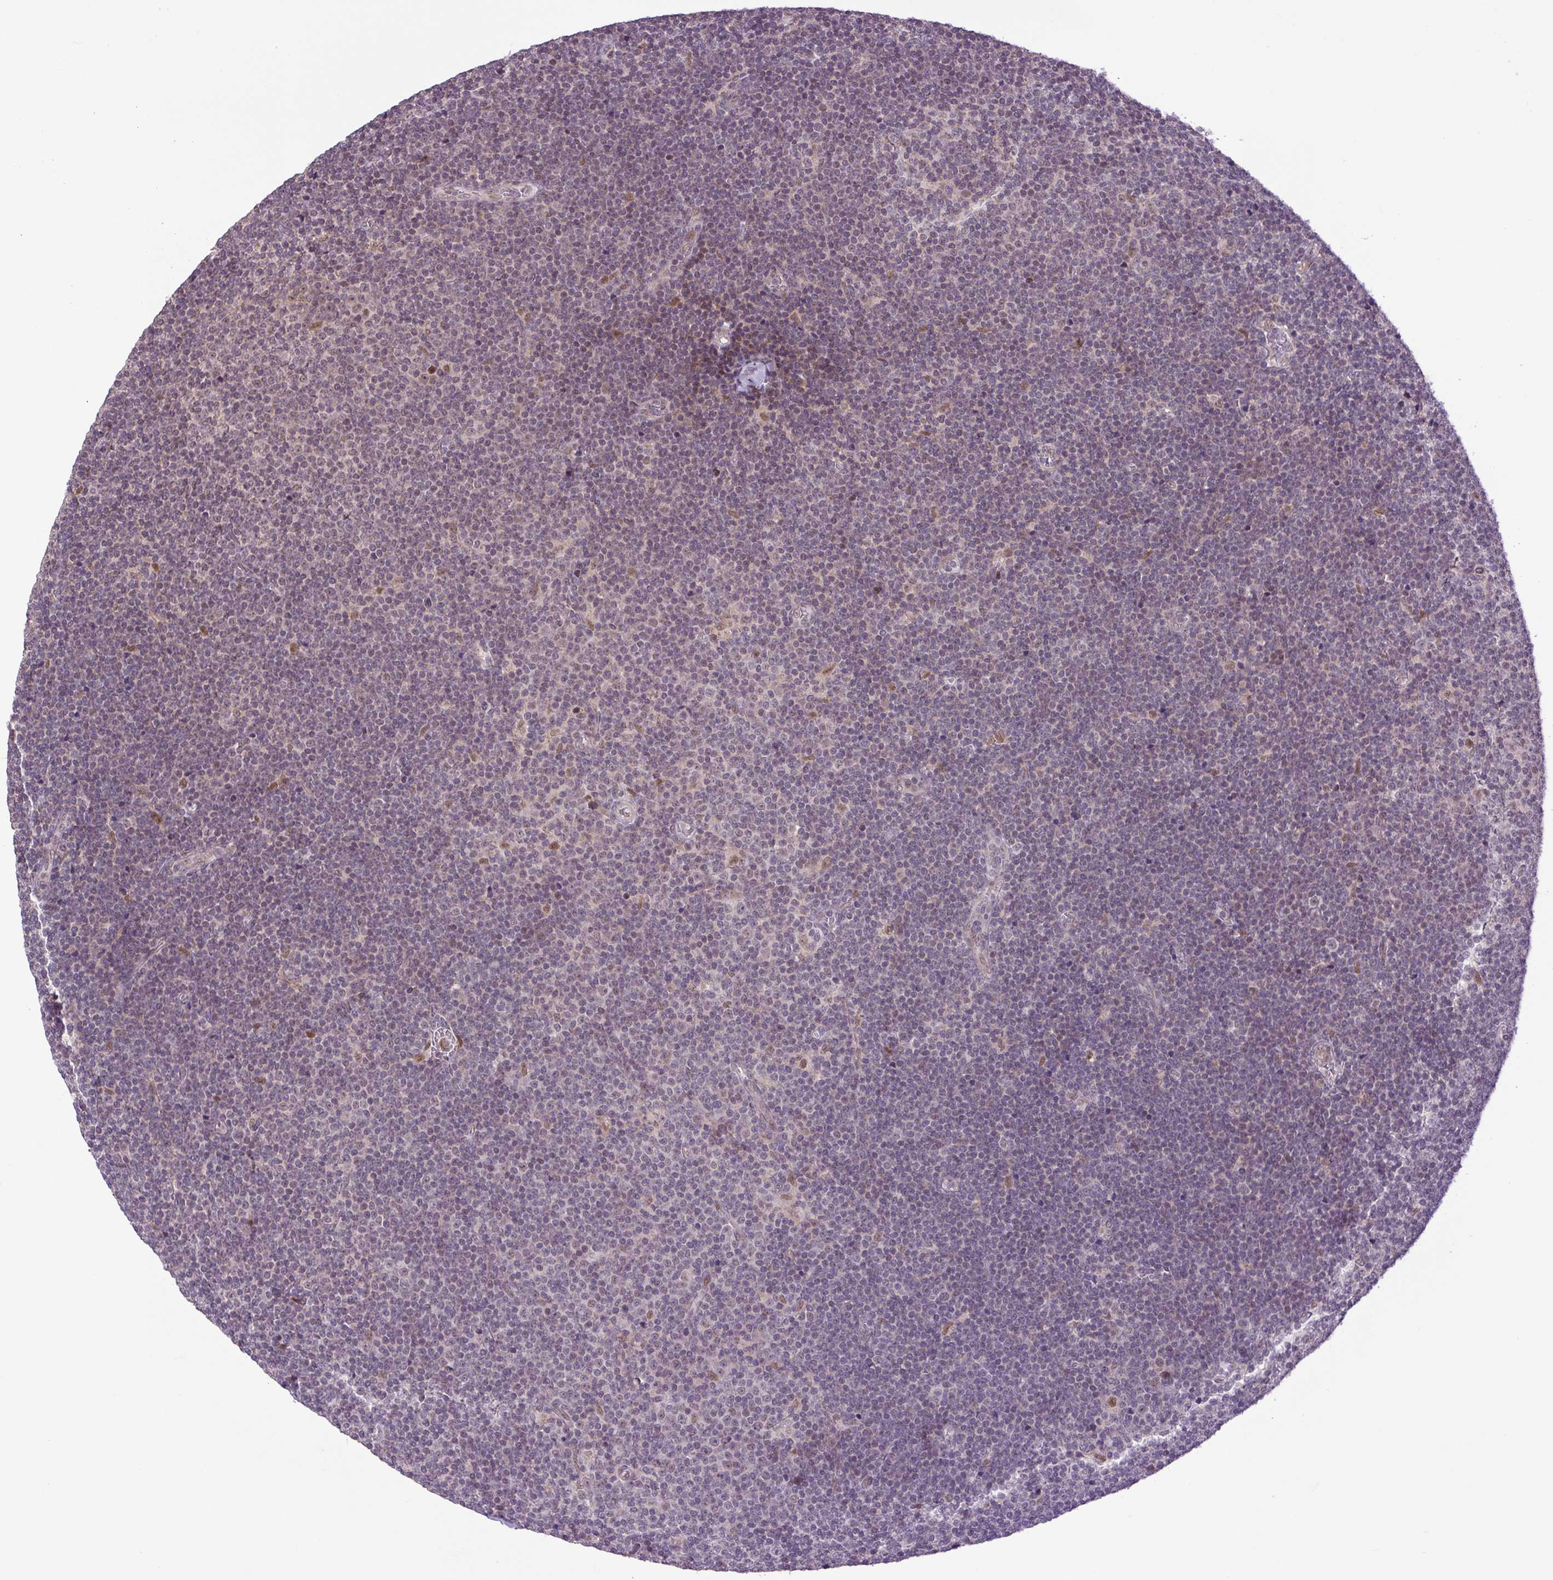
{"staining": {"intensity": "weak", "quantity": "25%-75%", "location": "nuclear"}, "tissue": "lymphoma", "cell_type": "Tumor cells", "image_type": "cancer", "snomed": [{"axis": "morphology", "description": "Malignant lymphoma, non-Hodgkin's type, Low grade"}, {"axis": "topography", "description": "Lymph node"}], "caption": "A low amount of weak nuclear positivity is appreciated in approximately 25%-75% of tumor cells in lymphoma tissue.", "gene": "KPNA1", "patient": {"sex": "male", "age": 48}}